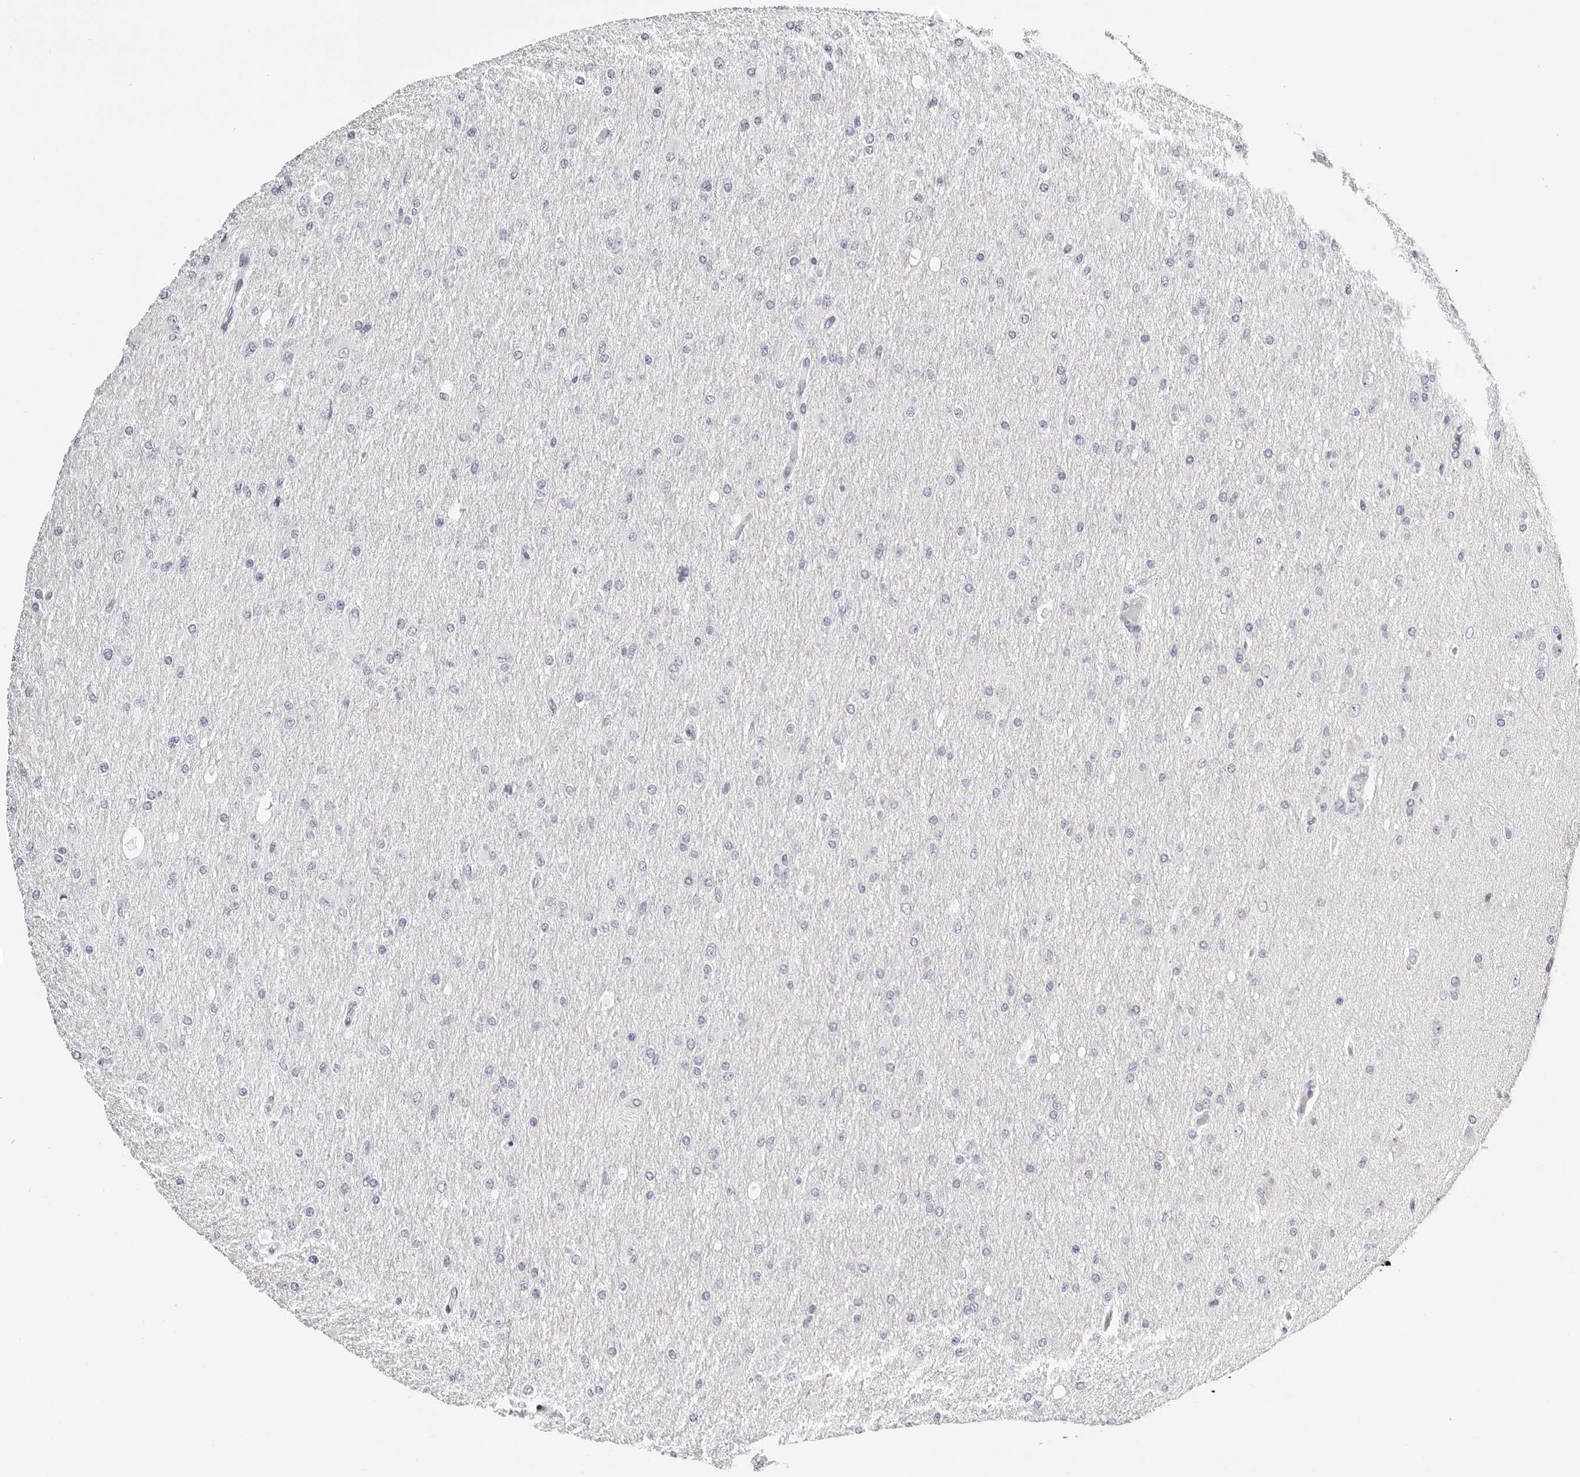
{"staining": {"intensity": "negative", "quantity": "none", "location": "none"}, "tissue": "glioma", "cell_type": "Tumor cells", "image_type": "cancer", "snomed": [{"axis": "morphology", "description": "Glioma, malignant, High grade"}, {"axis": "topography", "description": "Cerebral cortex"}], "caption": "Immunohistochemistry (IHC) photomicrograph of neoplastic tissue: human malignant high-grade glioma stained with DAB (3,3'-diaminobenzidine) displays no significant protein staining in tumor cells. (DAB immunohistochemistry (IHC) with hematoxylin counter stain).", "gene": "ROM1", "patient": {"sex": "female", "age": 36}}